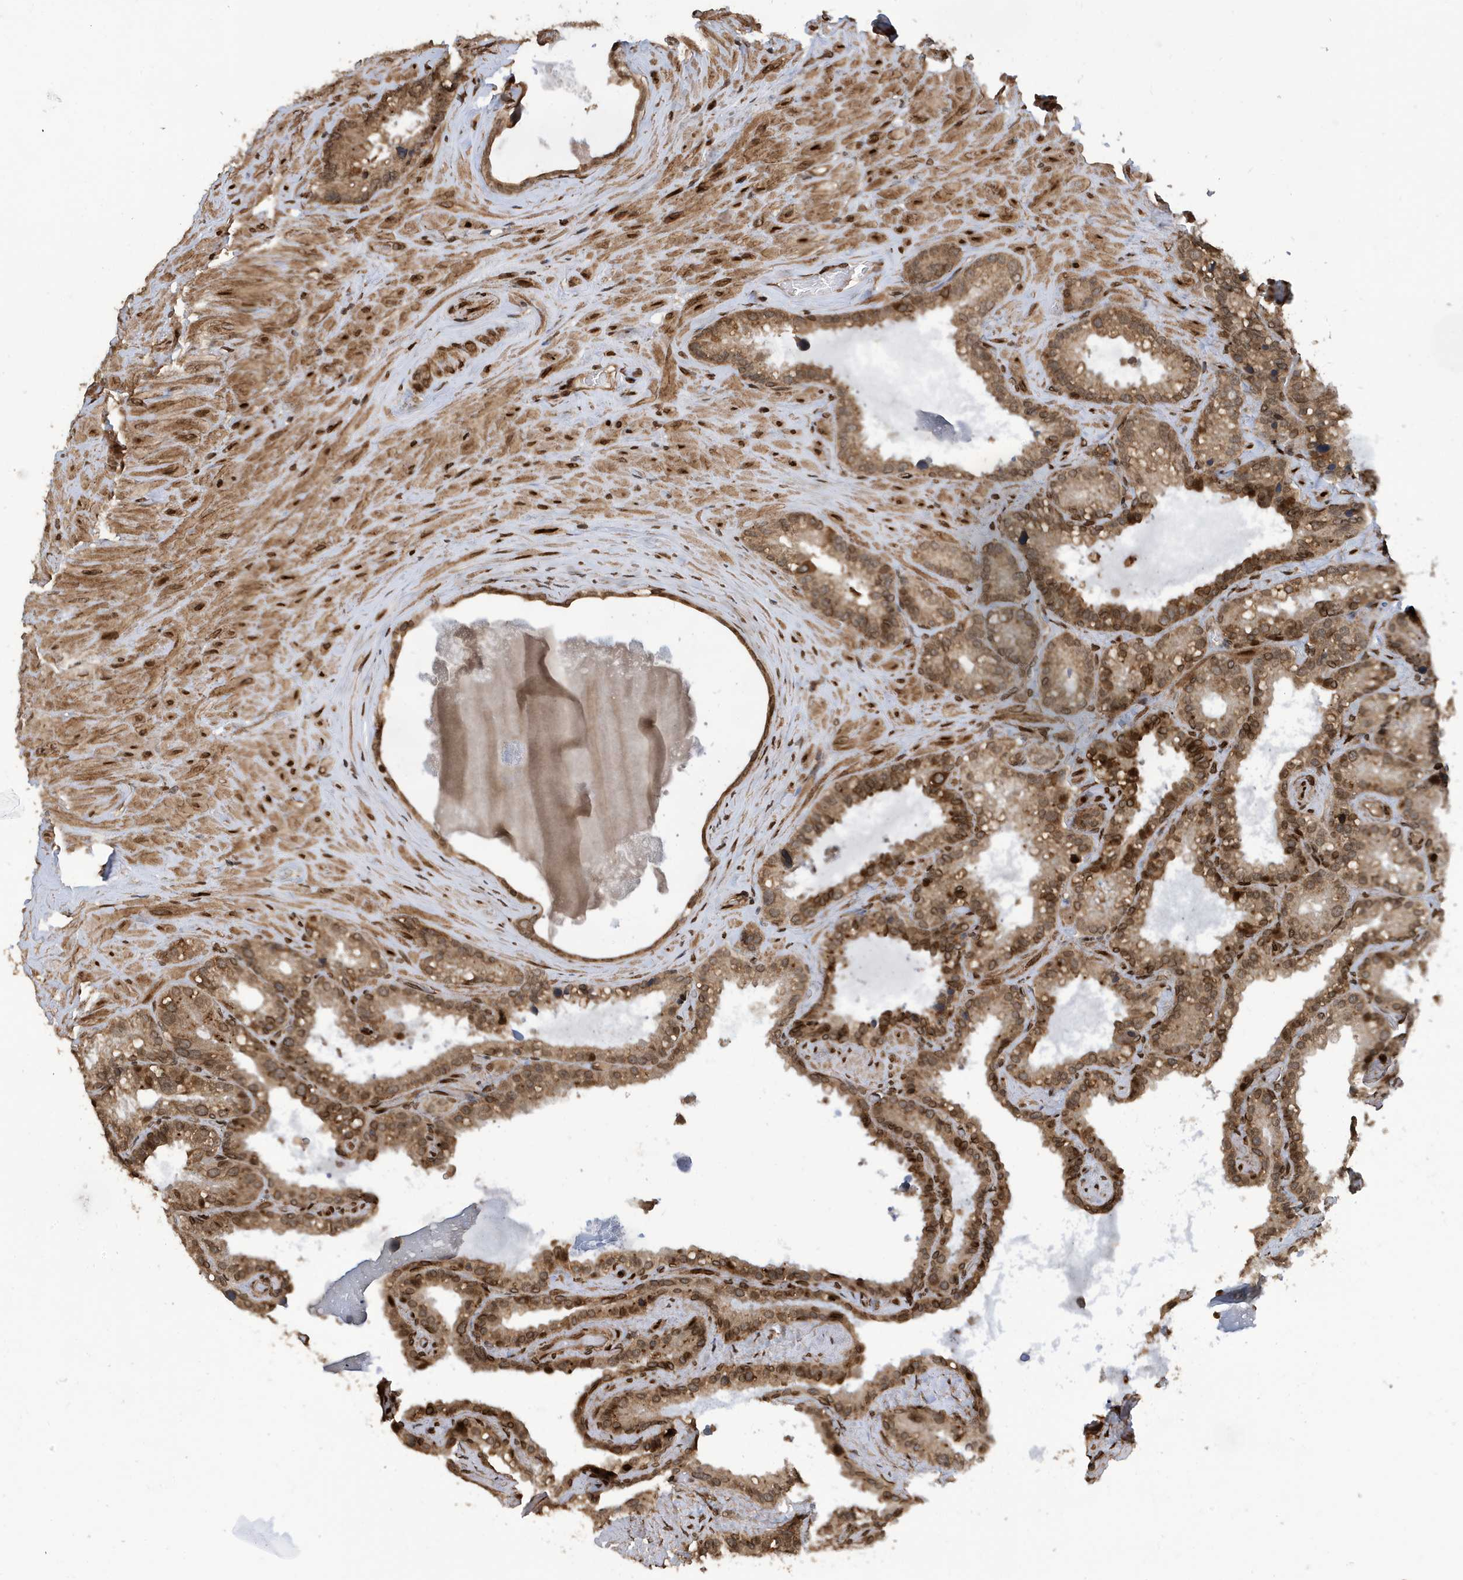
{"staining": {"intensity": "moderate", "quantity": ">75%", "location": "cytoplasmic/membranous,nuclear"}, "tissue": "seminal vesicle", "cell_type": "Glandular cells", "image_type": "normal", "snomed": [{"axis": "morphology", "description": "Normal tissue, NOS"}, {"axis": "topography", "description": "Prostate"}, {"axis": "topography", "description": "Seminal veicle"}], "caption": "Immunohistochemistry micrograph of normal human seminal vesicle stained for a protein (brown), which displays medium levels of moderate cytoplasmic/membranous,nuclear expression in about >75% of glandular cells.", "gene": "DUSP18", "patient": {"sex": "male", "age": 68}}